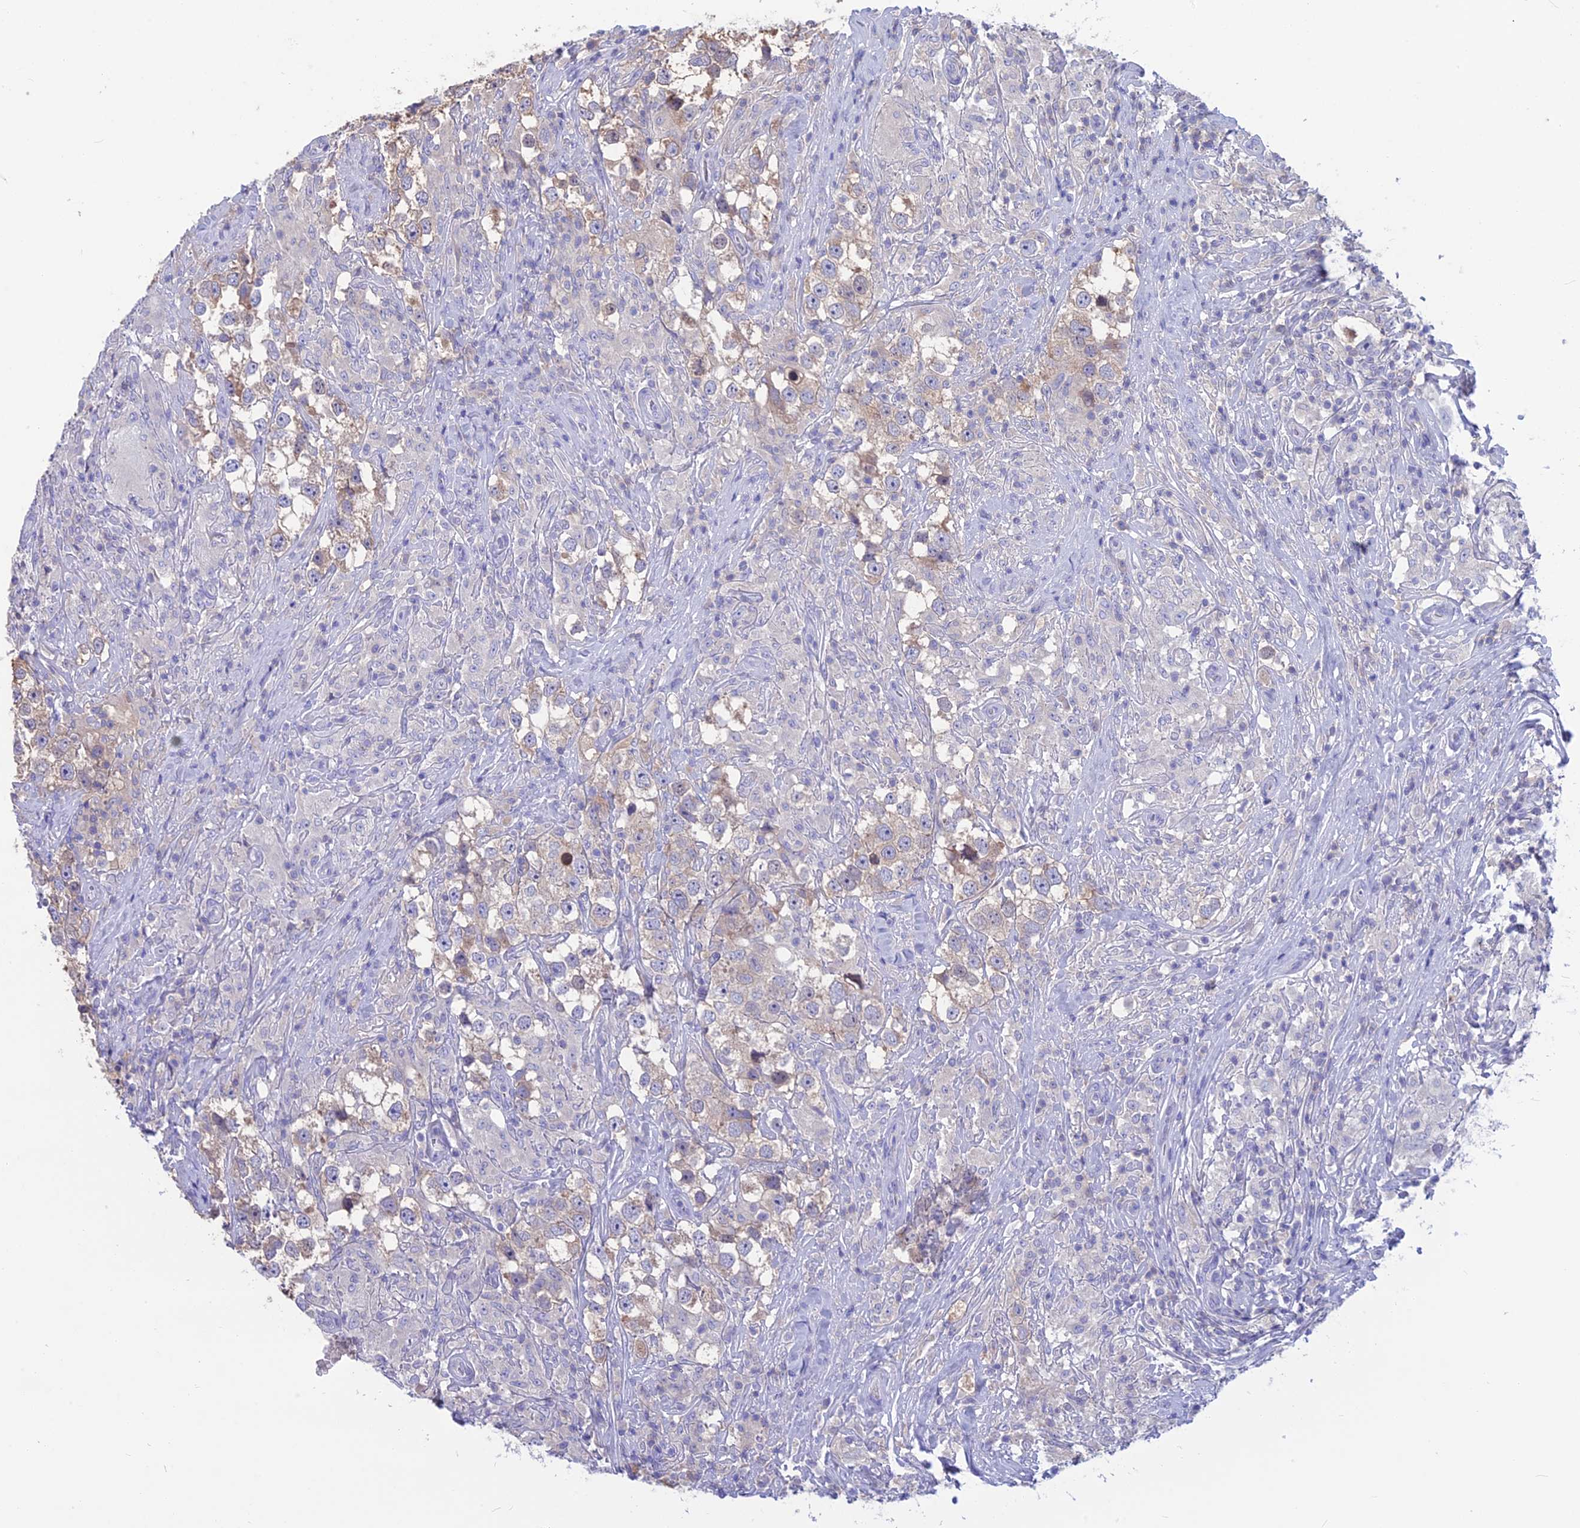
{"staining": {"intensity": "weak", "quantity": "<25%", "location": "cytoplasmic/membranous"}, "tissue": "testis cancer", "cell_type": "Tumor cells", "image_type": "cancer", "snomed": [{"axis": "morphology", "description": "Seminoma, NOS"}, {"axis": "topography", "description": "Testis"}], "caption": "Immunohistochemistry of human testis cancer shows no positivity in tumor cells.", "gene": "SNAP91", "patient": {"sex": "male", "age": 46}}